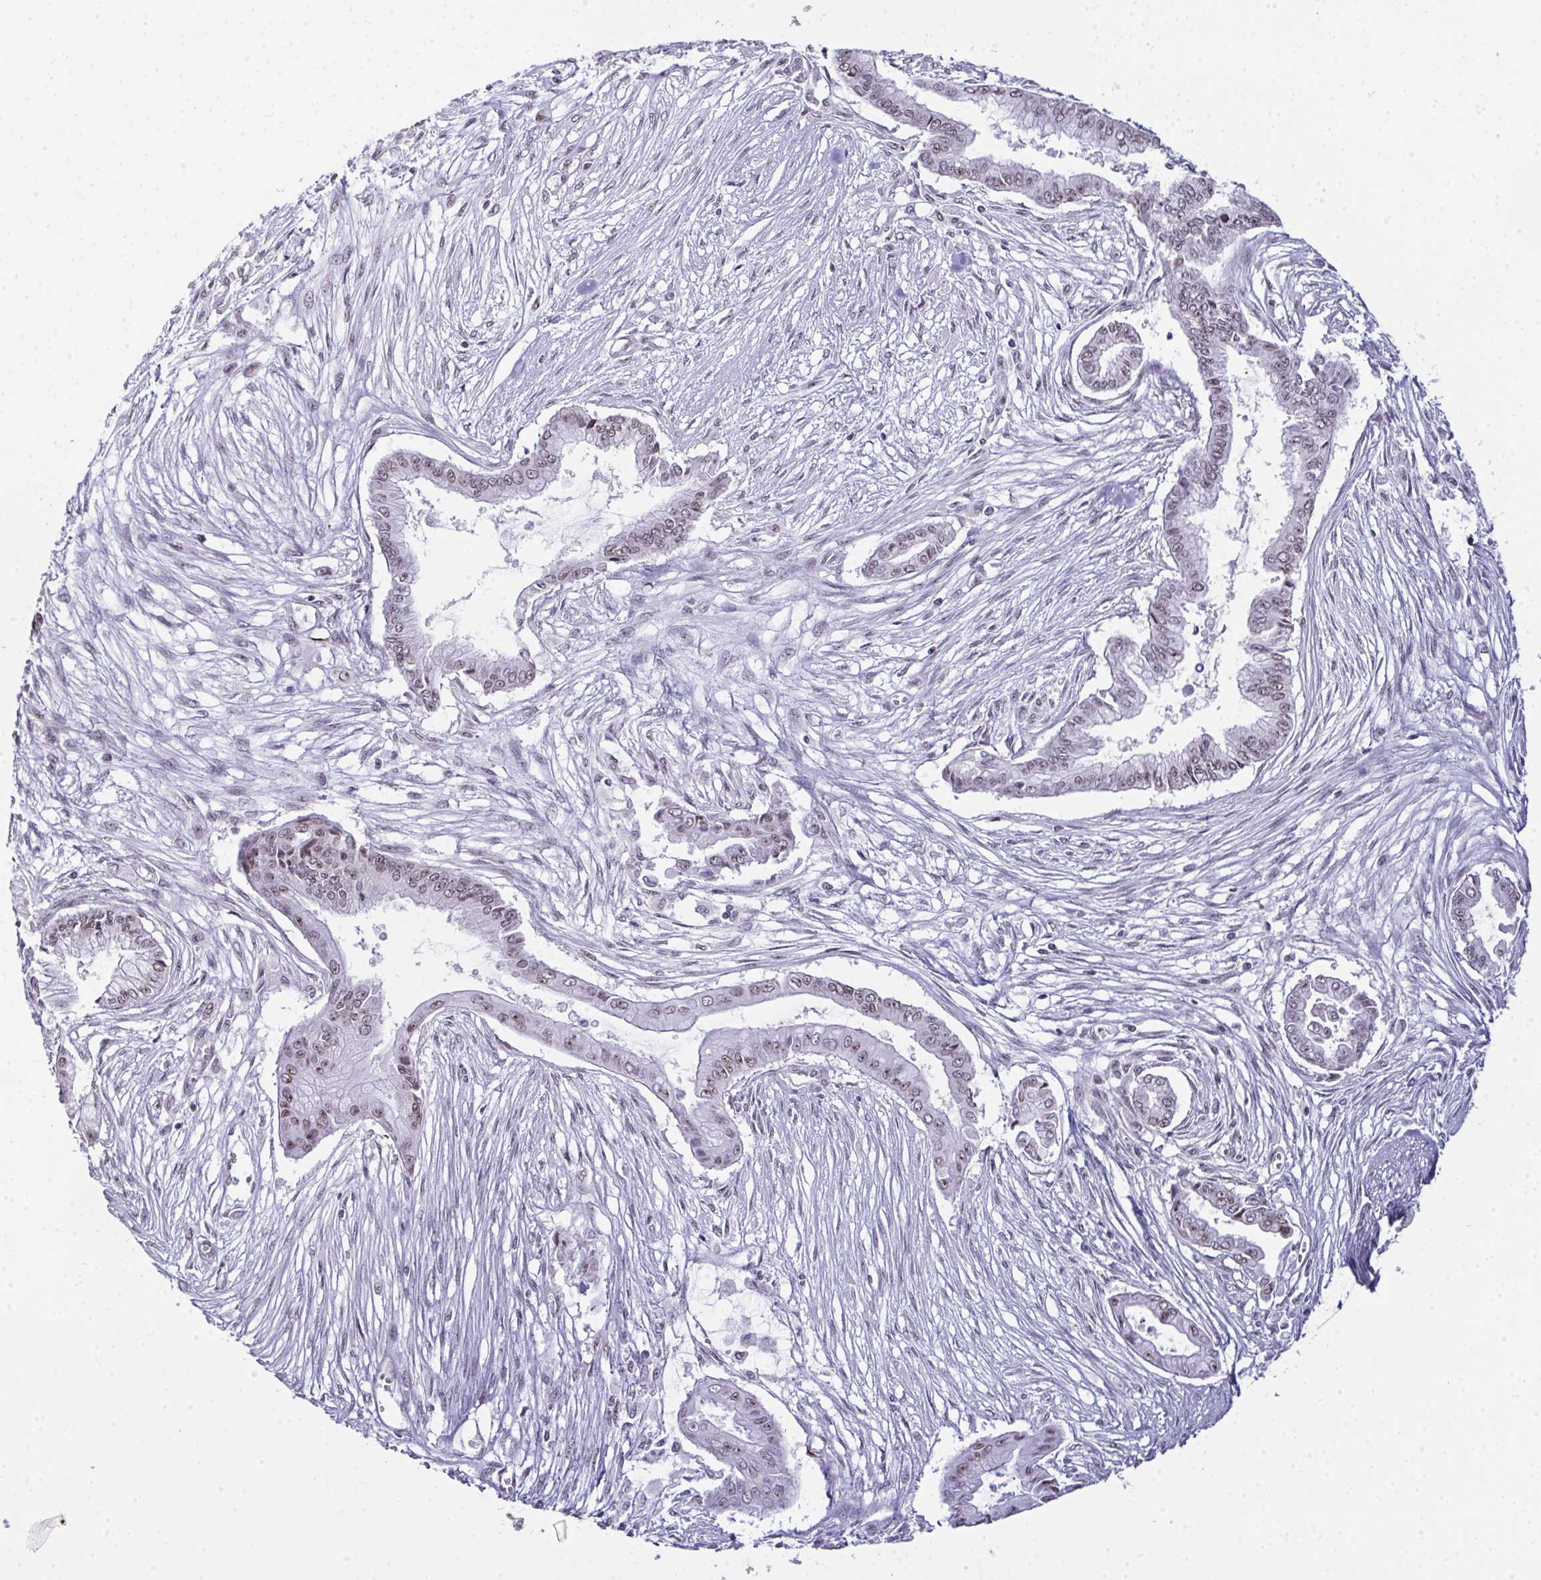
{"staining": {"intensity": "moderate", "quantity": ">75%", "location": "nuclear"}, "tissue": "pancreatic cancer", "cell_type": "Tumor cells", "image_type": "cancer", "snomed": [{"axis": "morphology", "description": "Adenocarcinoma, NOS"}, {"axis": "topography", "description": "Pancreas"}], "caption": "This histopathology image displays immunohistochemistry staining of human adenocarcinoma (pancreatic), with medium moderate nuclear expression in about >75% of tumor cells.", "gene": "ZNF800", "patient": {"sex": "female", "age": 68}}